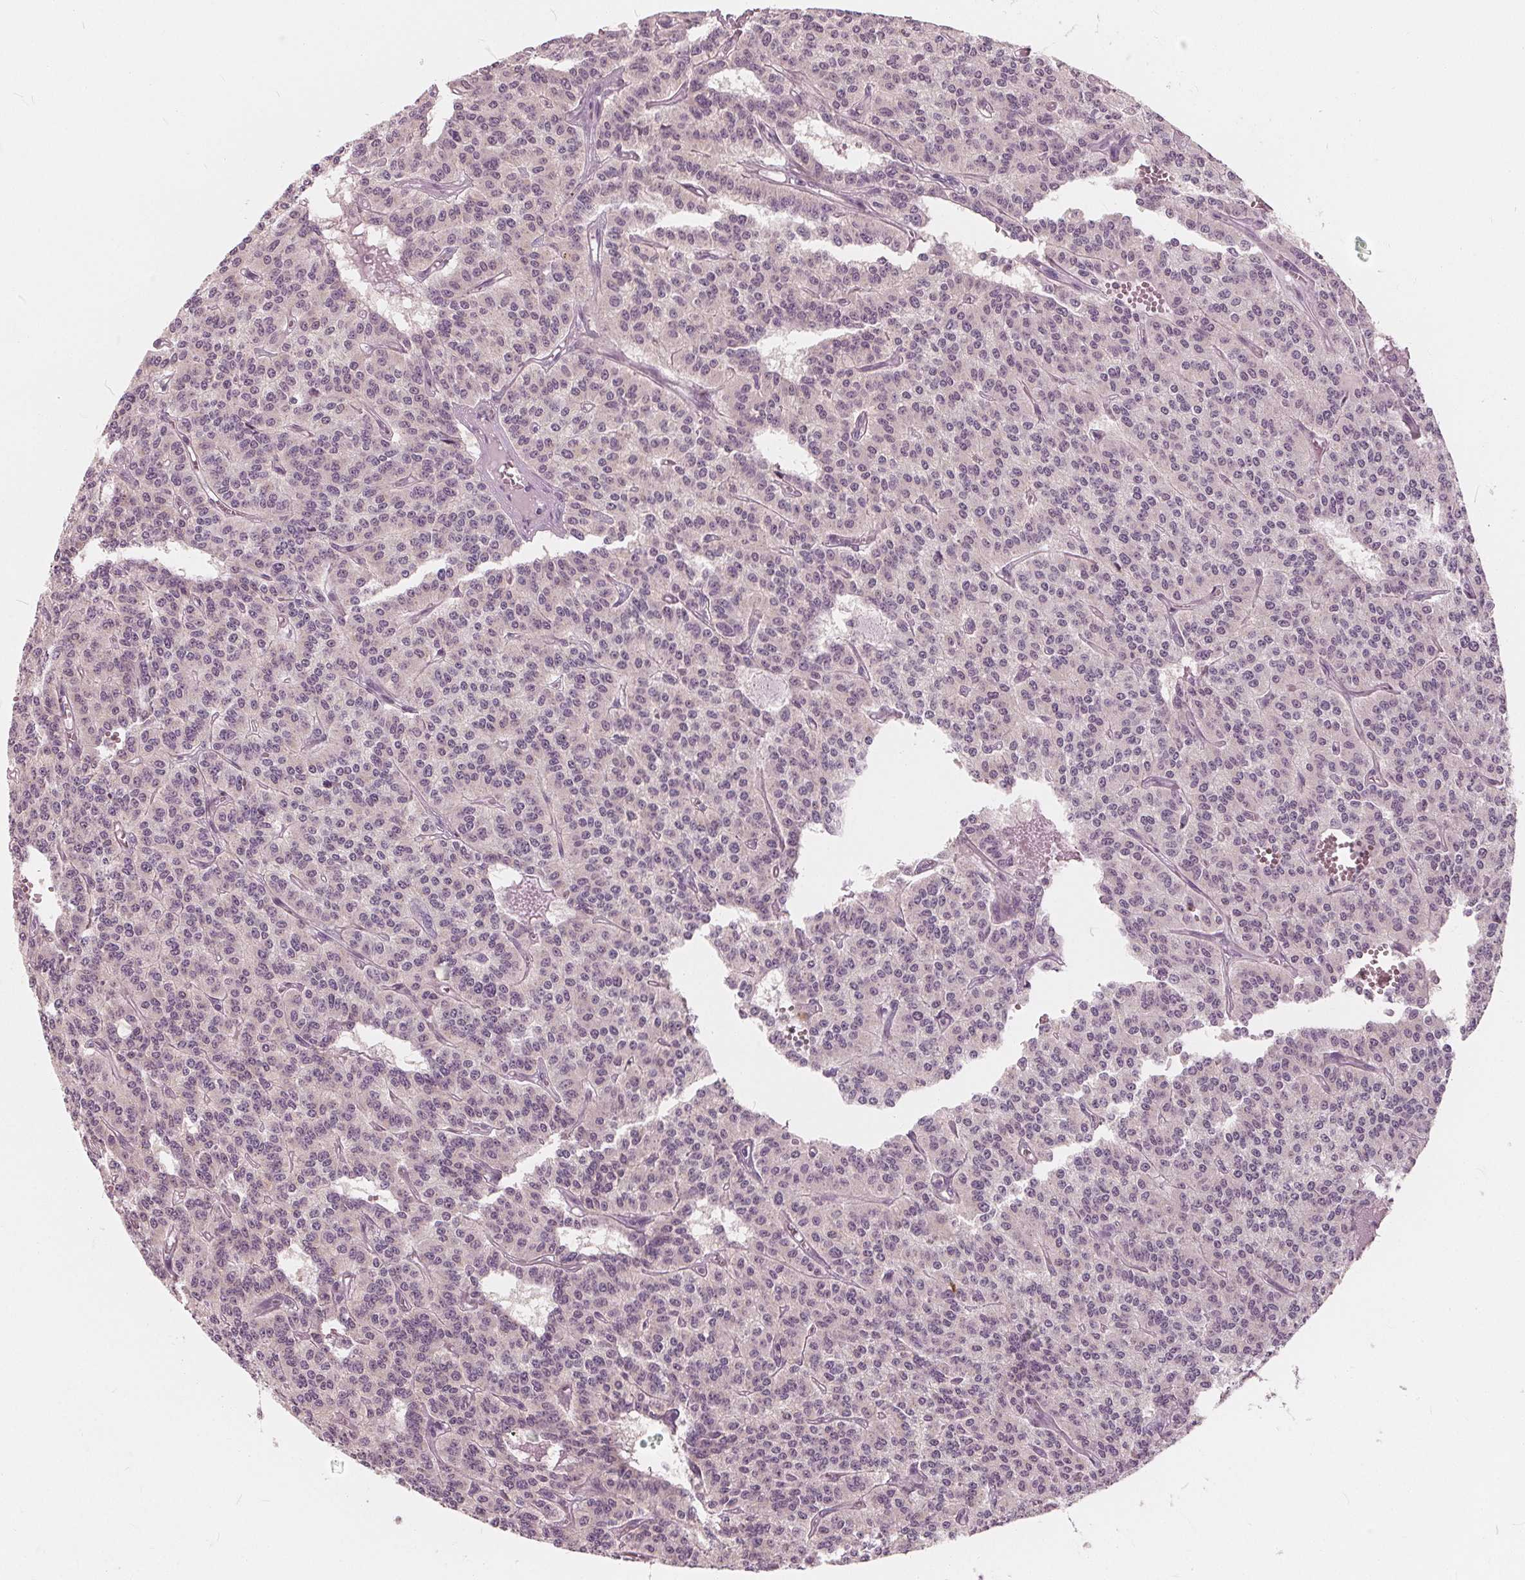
{"staining": {"intensity": "negative", "quantity": "none", "location": "none"}, "tissue": "carcinoid", "cell_type": "Tumor cells", "image_type": "cancer", "snomed": [{"axis": "morphology", "description": "Carcinoid, malignant, NOS"}, {"axis": "topography", "description": "Lung"}], "caption": "A high-resolution image shows IHC staining of carcinoid, which reveals no significant positivity in tumor cells. The staining is performed using DAB (3,3'-diaminobenzidine) brown chromogen with nuclei counter-stained in using hematoxylin.", "gene": "SAT2", "patient": {"sex": "female", "age": 71}}